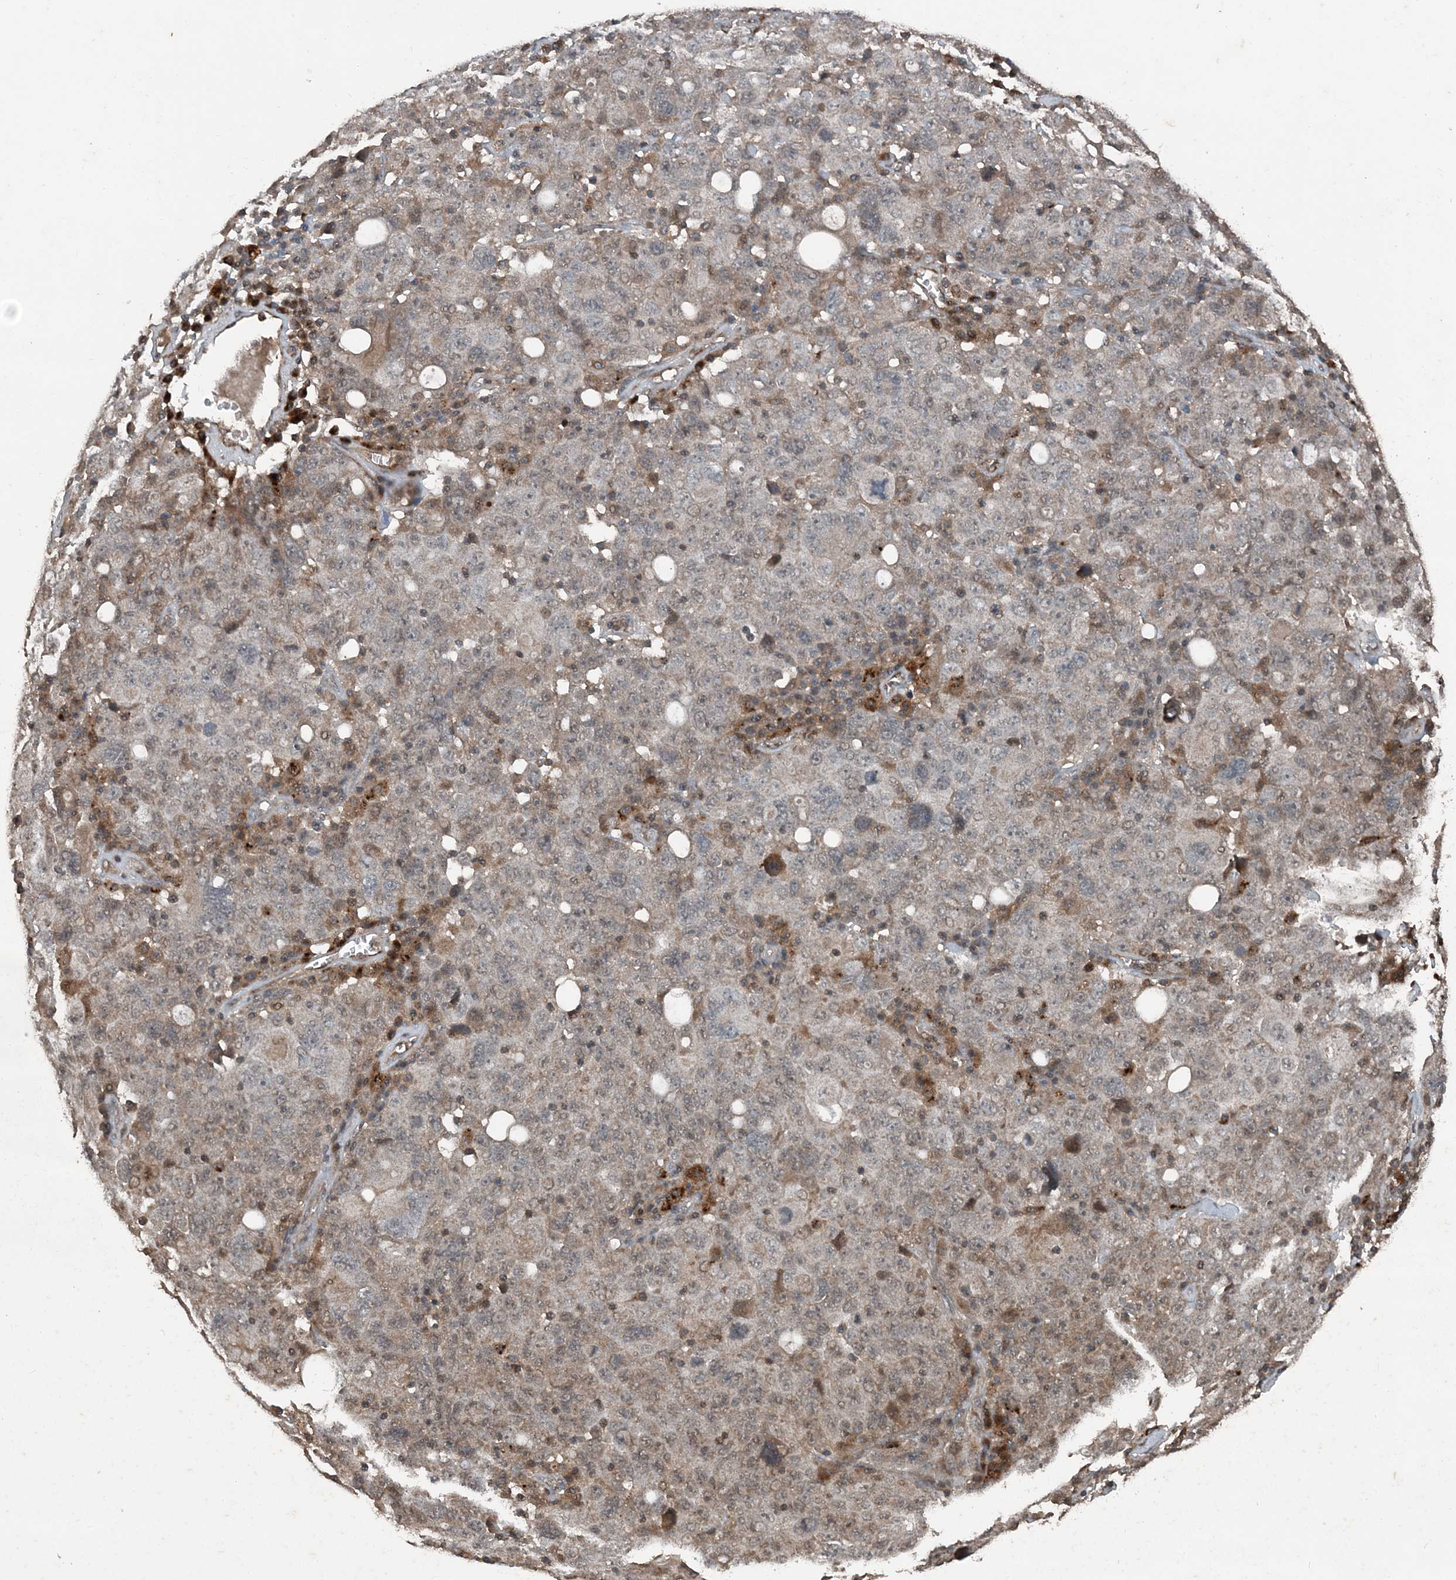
{"staining": {"intensity": "weak", "quantity": "25%-75%", "location": "cytoplasmic/membranous"}, "tissue": "ovarian cancer", "cell_type": "Tumor cells", "image_type": "cancer", "snomed": [{"axis": "morphology", "description": "Carcinoma, endometroid"}, {"axis": "topography", "description": "Ovary"}], "caption": "DAB (3,3'-diaminobenzidine) immunohistochemical staining of ovarian endometroid carcinoma demonstrates weak cytoplasmic/membranous protein expression in about 25%-75% of tumor cells.", "gene": "CFL1", "patient": {"sex": "female", "age": 62}}